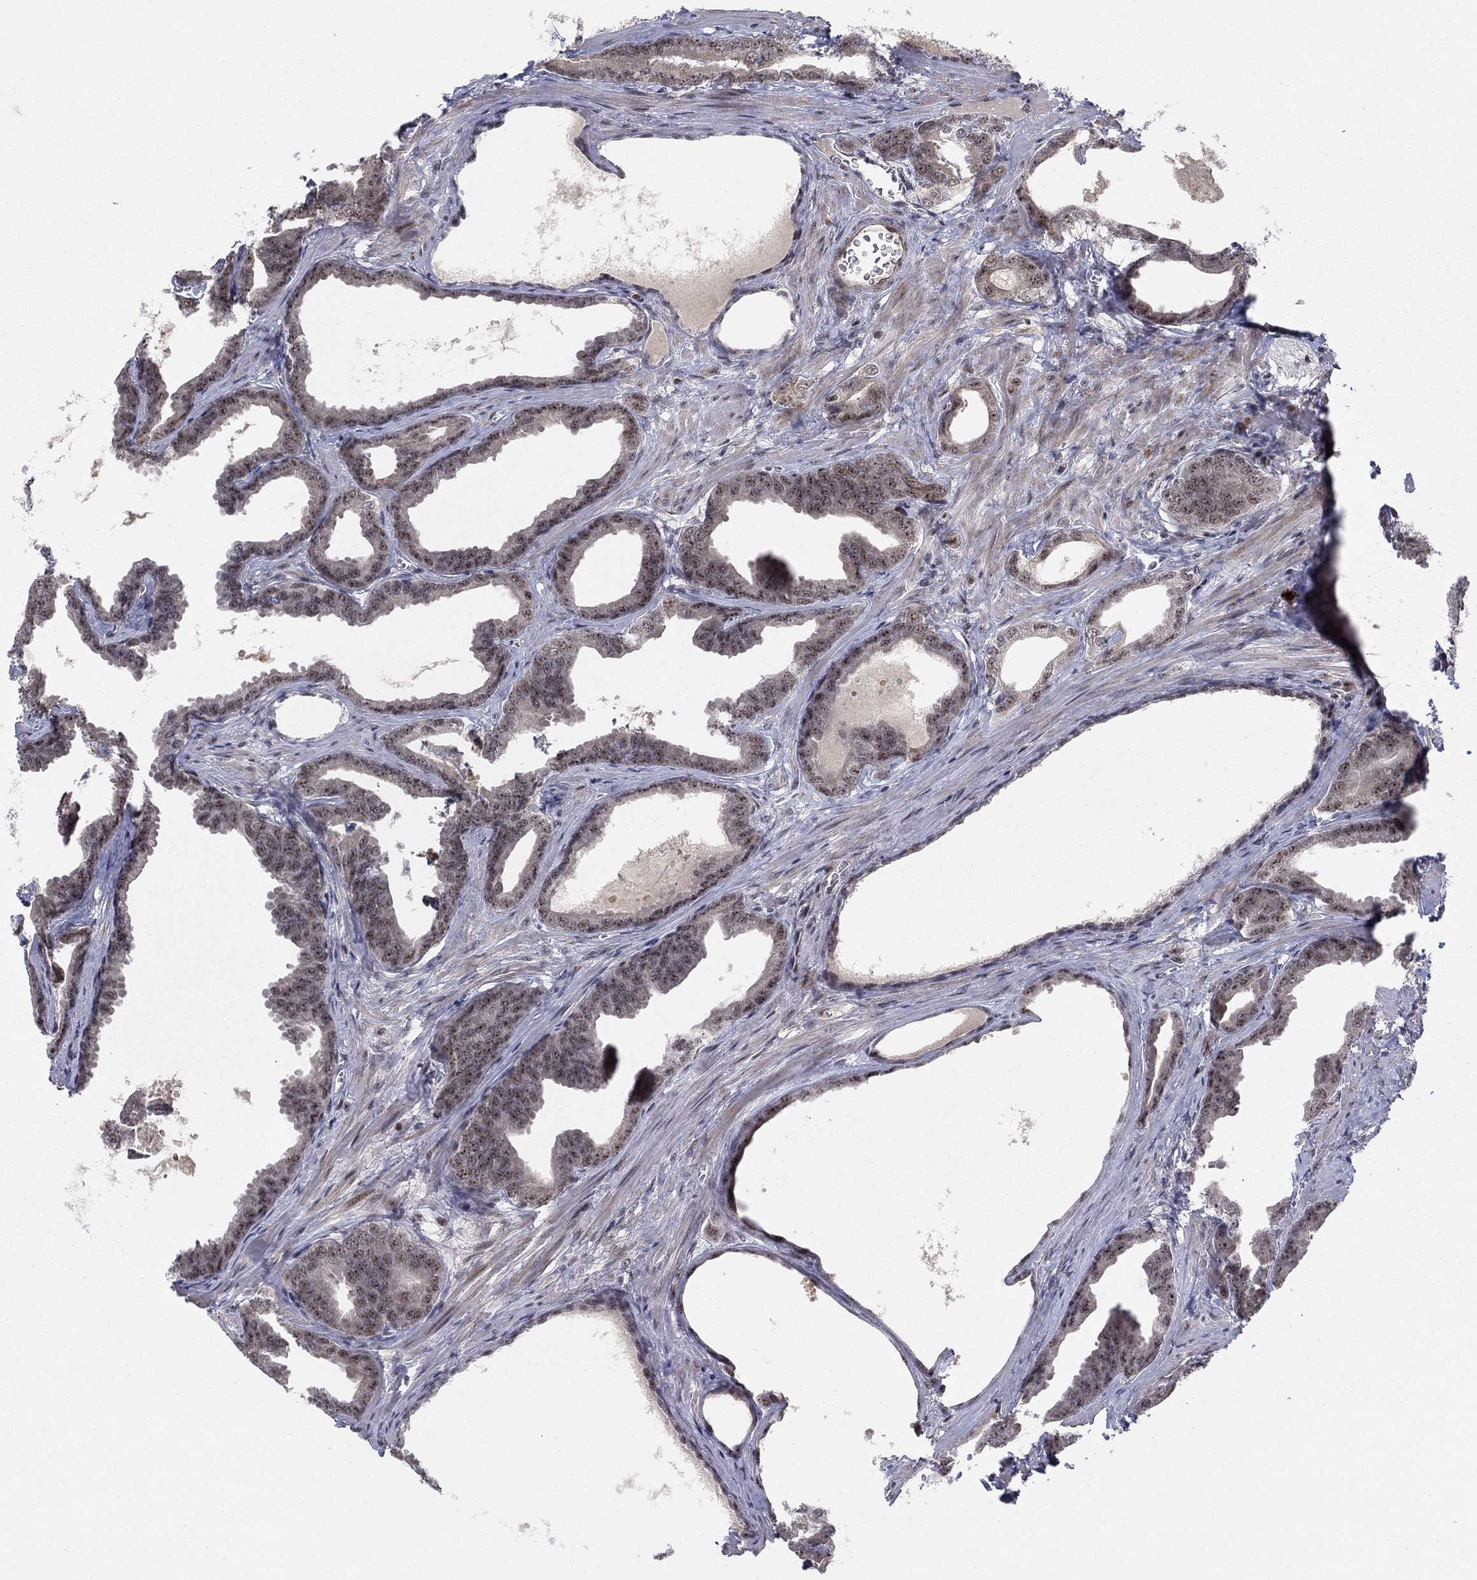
{"staining": {"intensity": "weak", "quantity": ">75%", "location": "cytoplasmic/membranous"}, "tissue": "prostate cancer", "cell_type": "Tumor cells", "image_type": "cancer", "snomed": [{"axis": "morphology", "description": "Adenocarcinoma, NOS"}, {"axis": "topography", "description": "Prostate"}], "caption": "Brown immunohistochemical staining in prostate cancer exhibits weak cytoplasmic/membranous positivity in about >75% of tumor cells.", "gene": "ZNF395", "patient": {"sex": "male", "age": 66}}